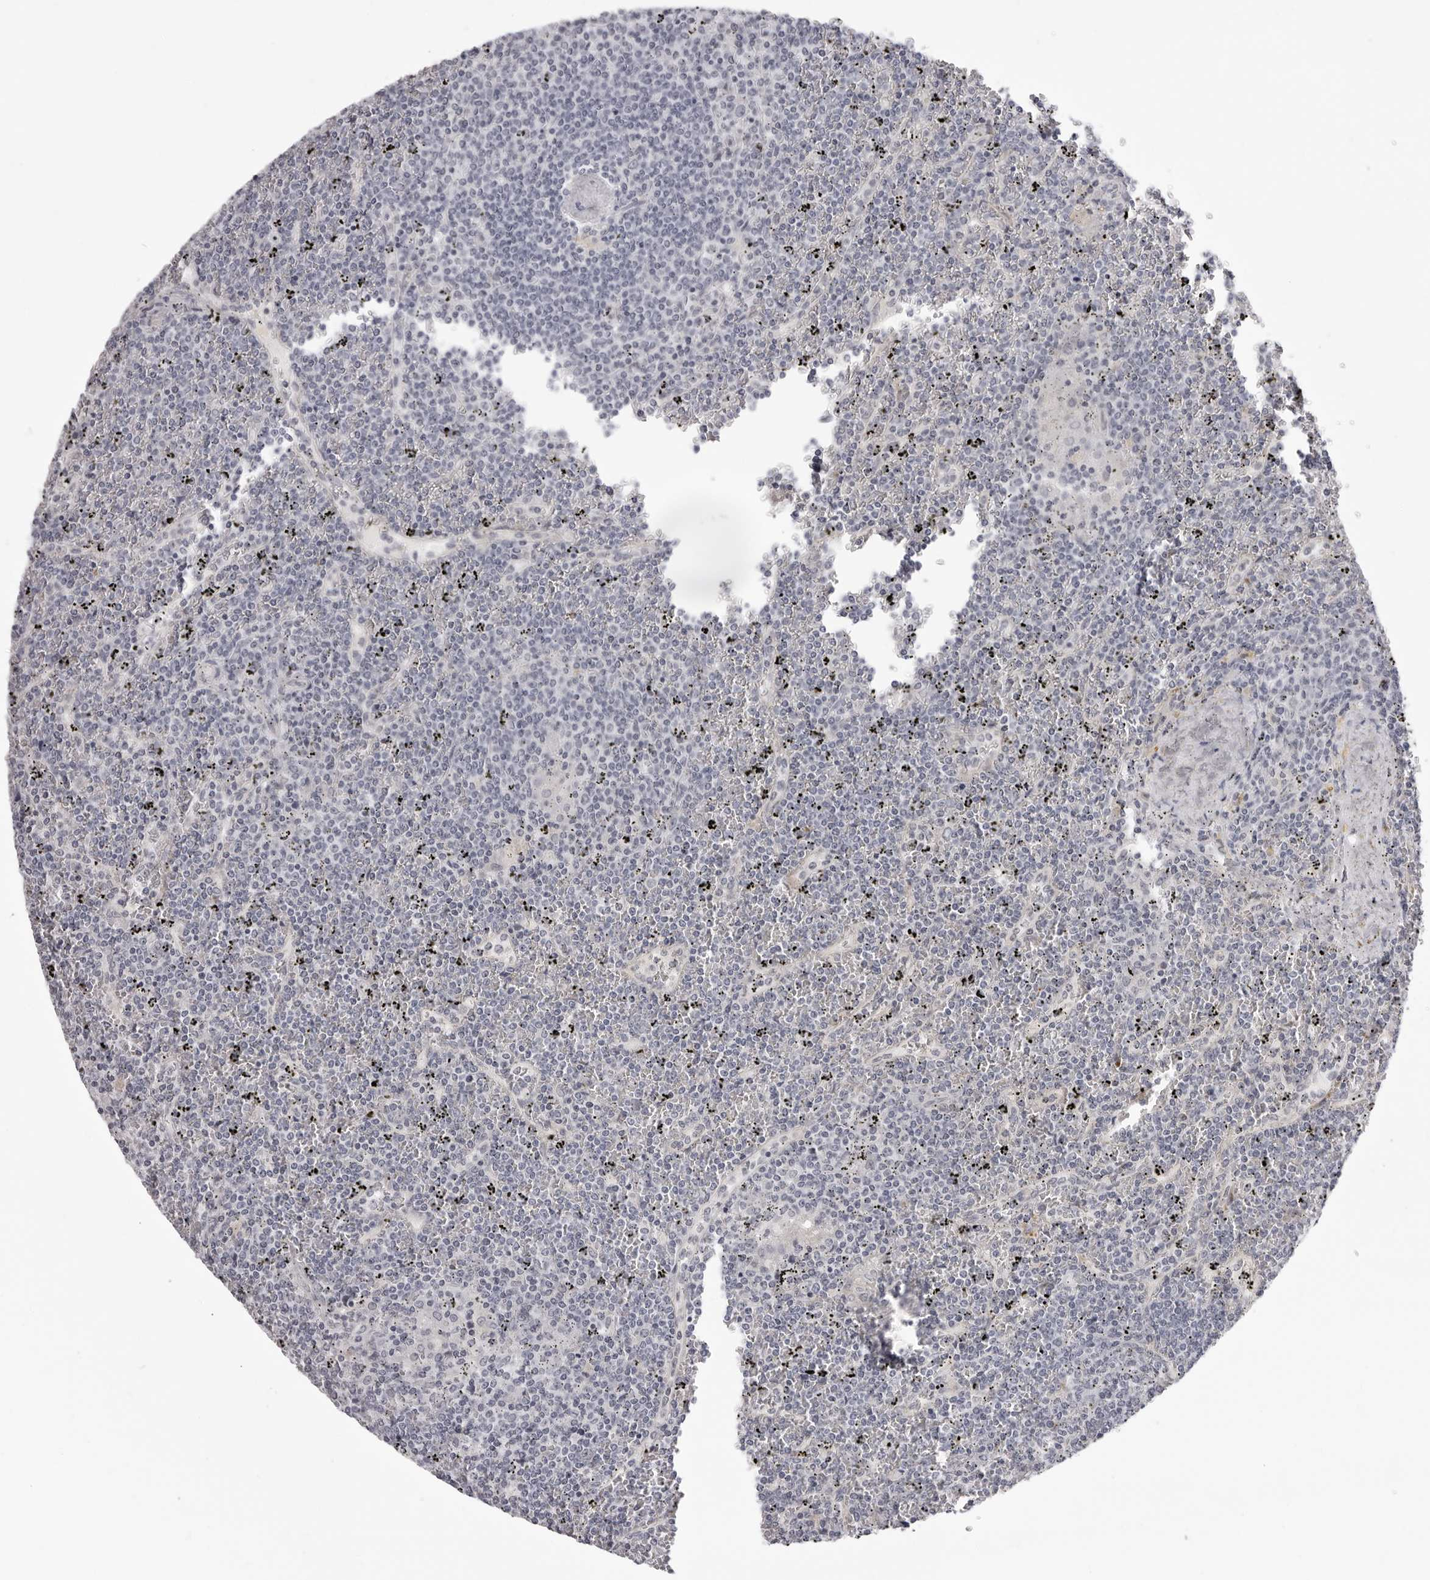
{"staining": {"intensity": "negative", "quantity": "none", "location": "none"}, "tissue": "lymphoma", "cell_type": "Tumor cells", "image_type": "cancer", "snomed": [{"axis": "morphology", "description": "Malignant lymphoma, non-Hodgkin's type, Low grade"}, {"axis": "topography", "description": "Spleen"}], "caption": "IHC micrograph of neoplastic tissue: malignant lymphoma, non-Hodgkin's type (low-grade) stained with DAB exhibits no significant protein expression in tumor cells. Brightfield microscopy of IHC stained with DAB (brown) and hematoxylin (blue), captured at high magnification.", "gene": "SUGCT", "patient": {"sex": "female", "age": 19}}